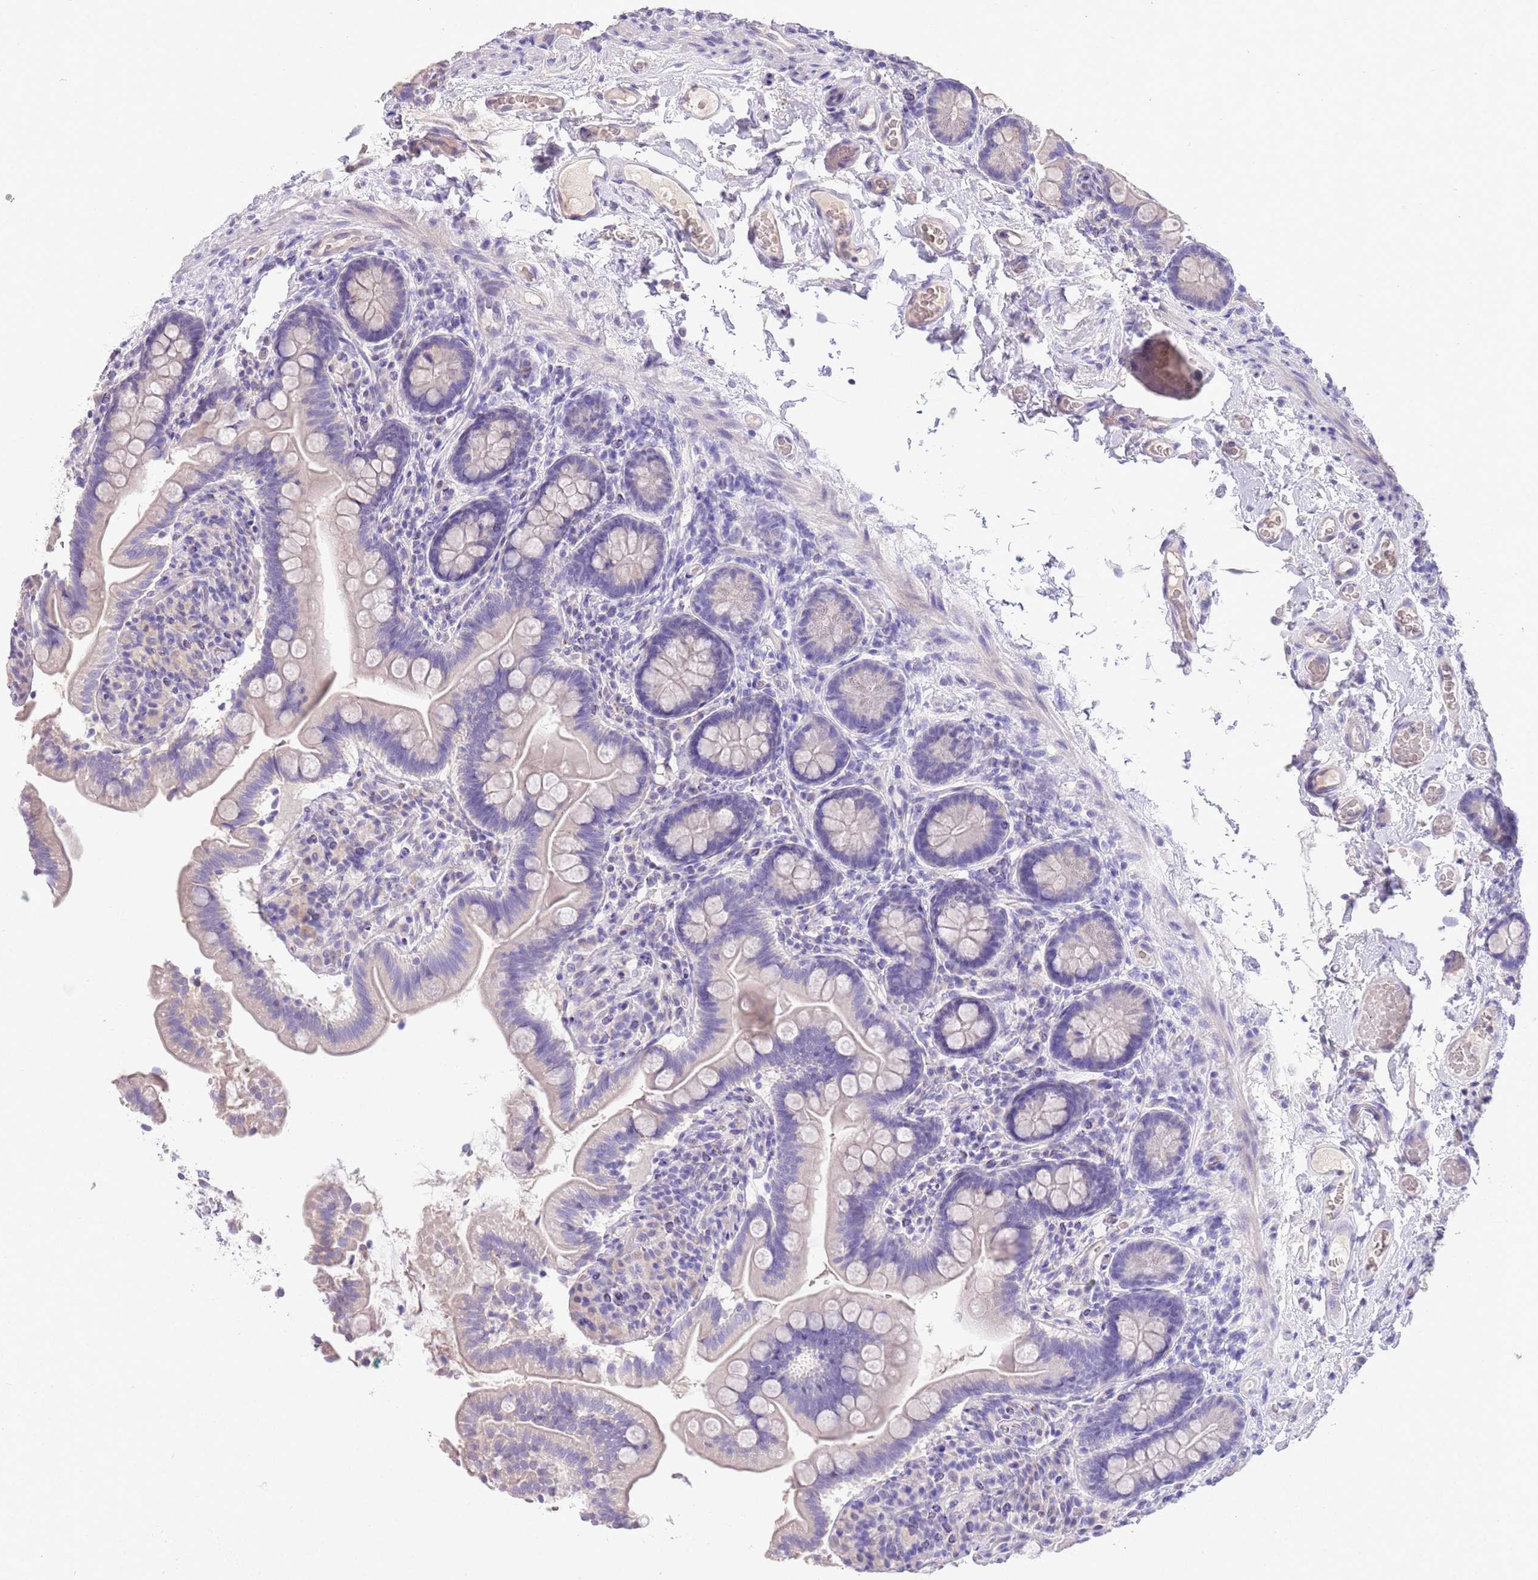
{"staining": {"intensity": "negative", "quantity": "none", "location": "none"}, "tissue": "small intestine", "cell_type": "Glandular cells", "image_type": "normal", "snomed": [{"axis": "morphology", "description": "Normal tissue, NOS"}, {"axis": "topography", "description": "Small intestine"}], "caption": "The histopathology image displays no staining of glandular cells in benign small intestine. (DAB (3,3'-diaminobenzidine) immunohistochemistry (IHC) with hematoxylin counter stain).", "gene": "SFTPA1", "patient": {"sex": "female", "age": 64}}